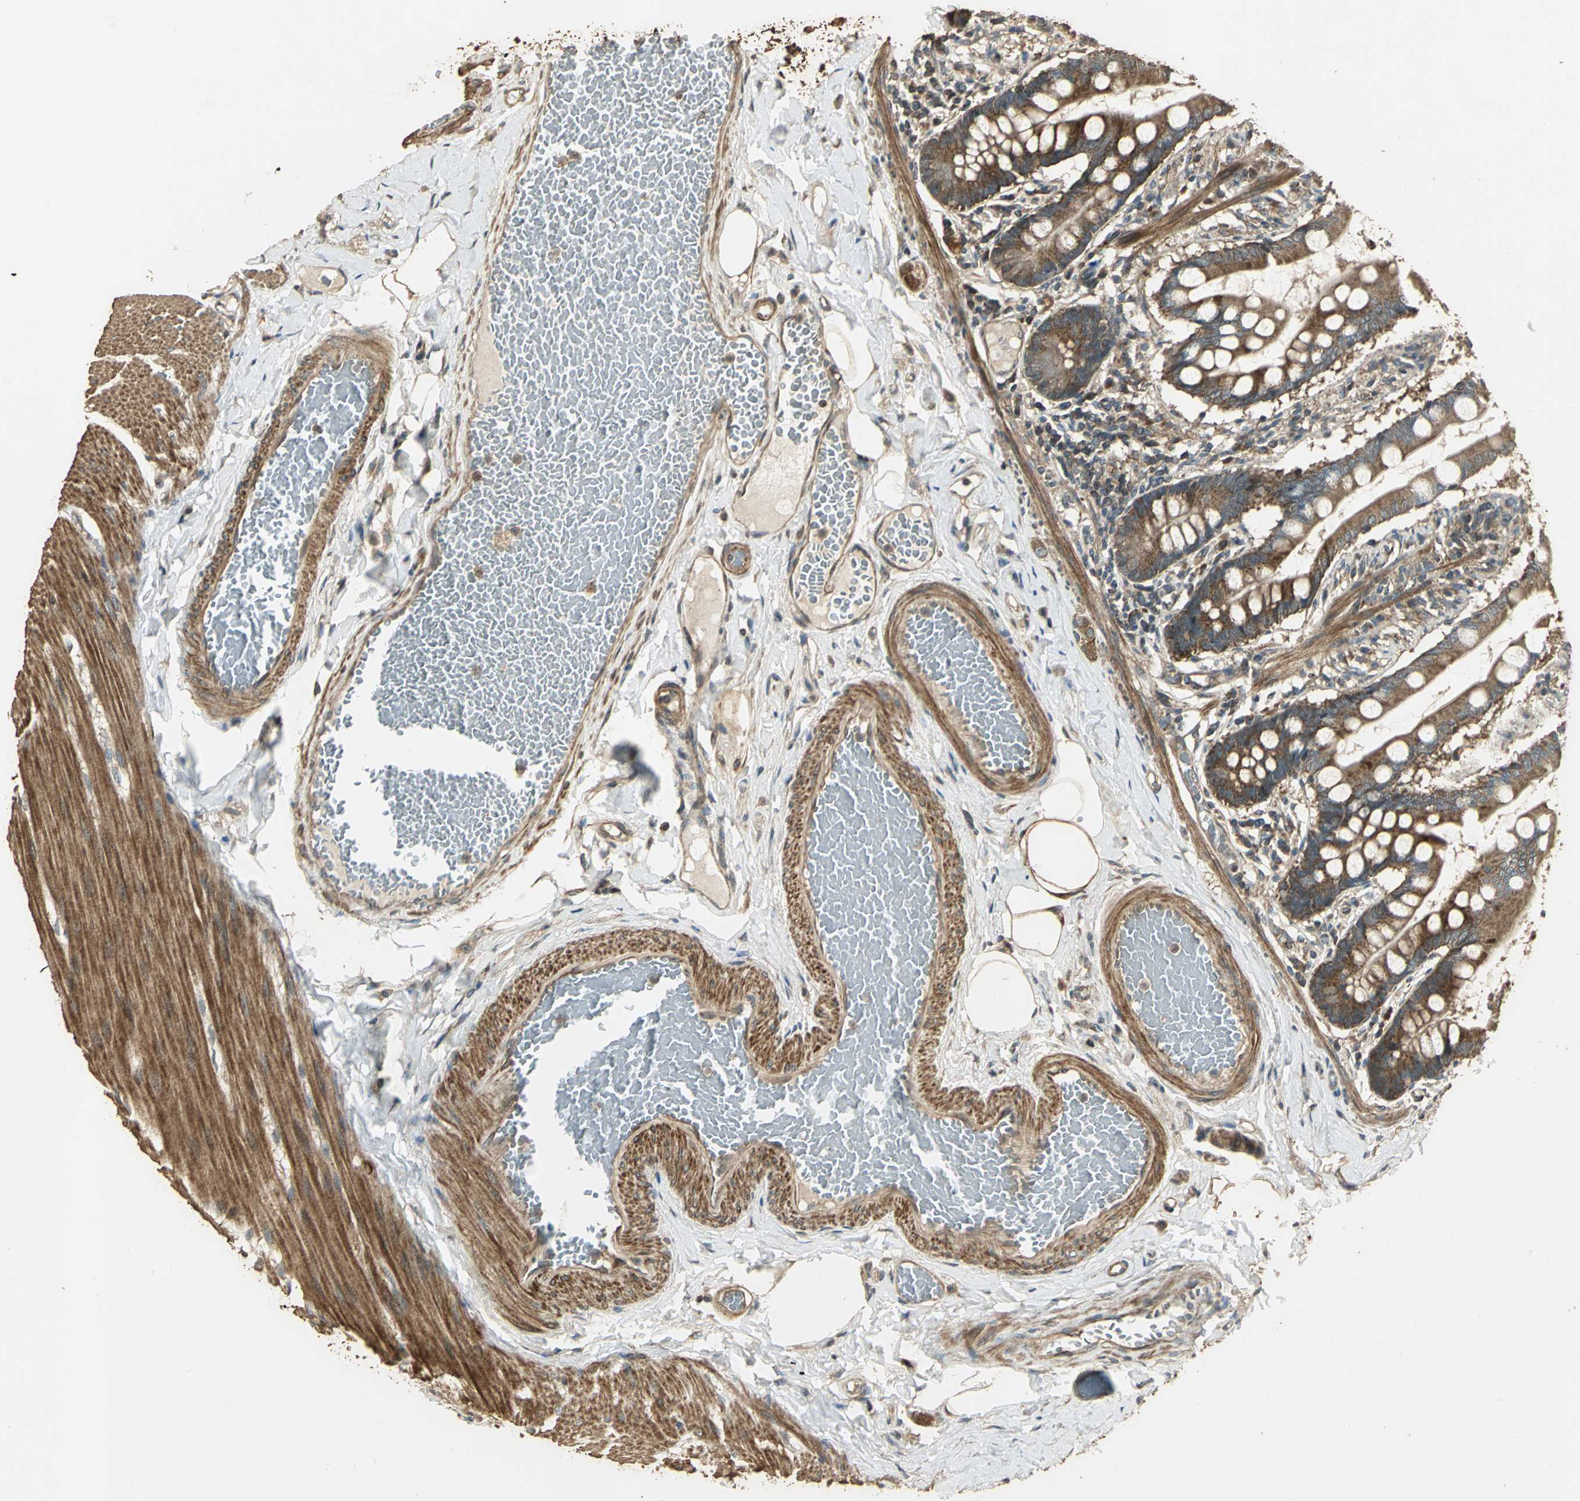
{"staining": {"intensity": "strong", "quantity": ">75%", "location": "cytoplasmic/membranous"}, "tissue": "small intestine", "cell_type": "Glandular cells", "image_type": "normal", "snomed": [{"axis": "morphology", "description": "Normal tissue, NOS"}, {"axis": "topography", "description": "Small intestine"}], "caption": "An immunohistochemistry (IHC) micrograph of normal tissue is shown. Protein staining in brown highlights strong cytoplasmic/membranous positivity in small intestine within glandular cells.", "gene": "KANK1", "patient": {"sex": "male", "age": 41}}